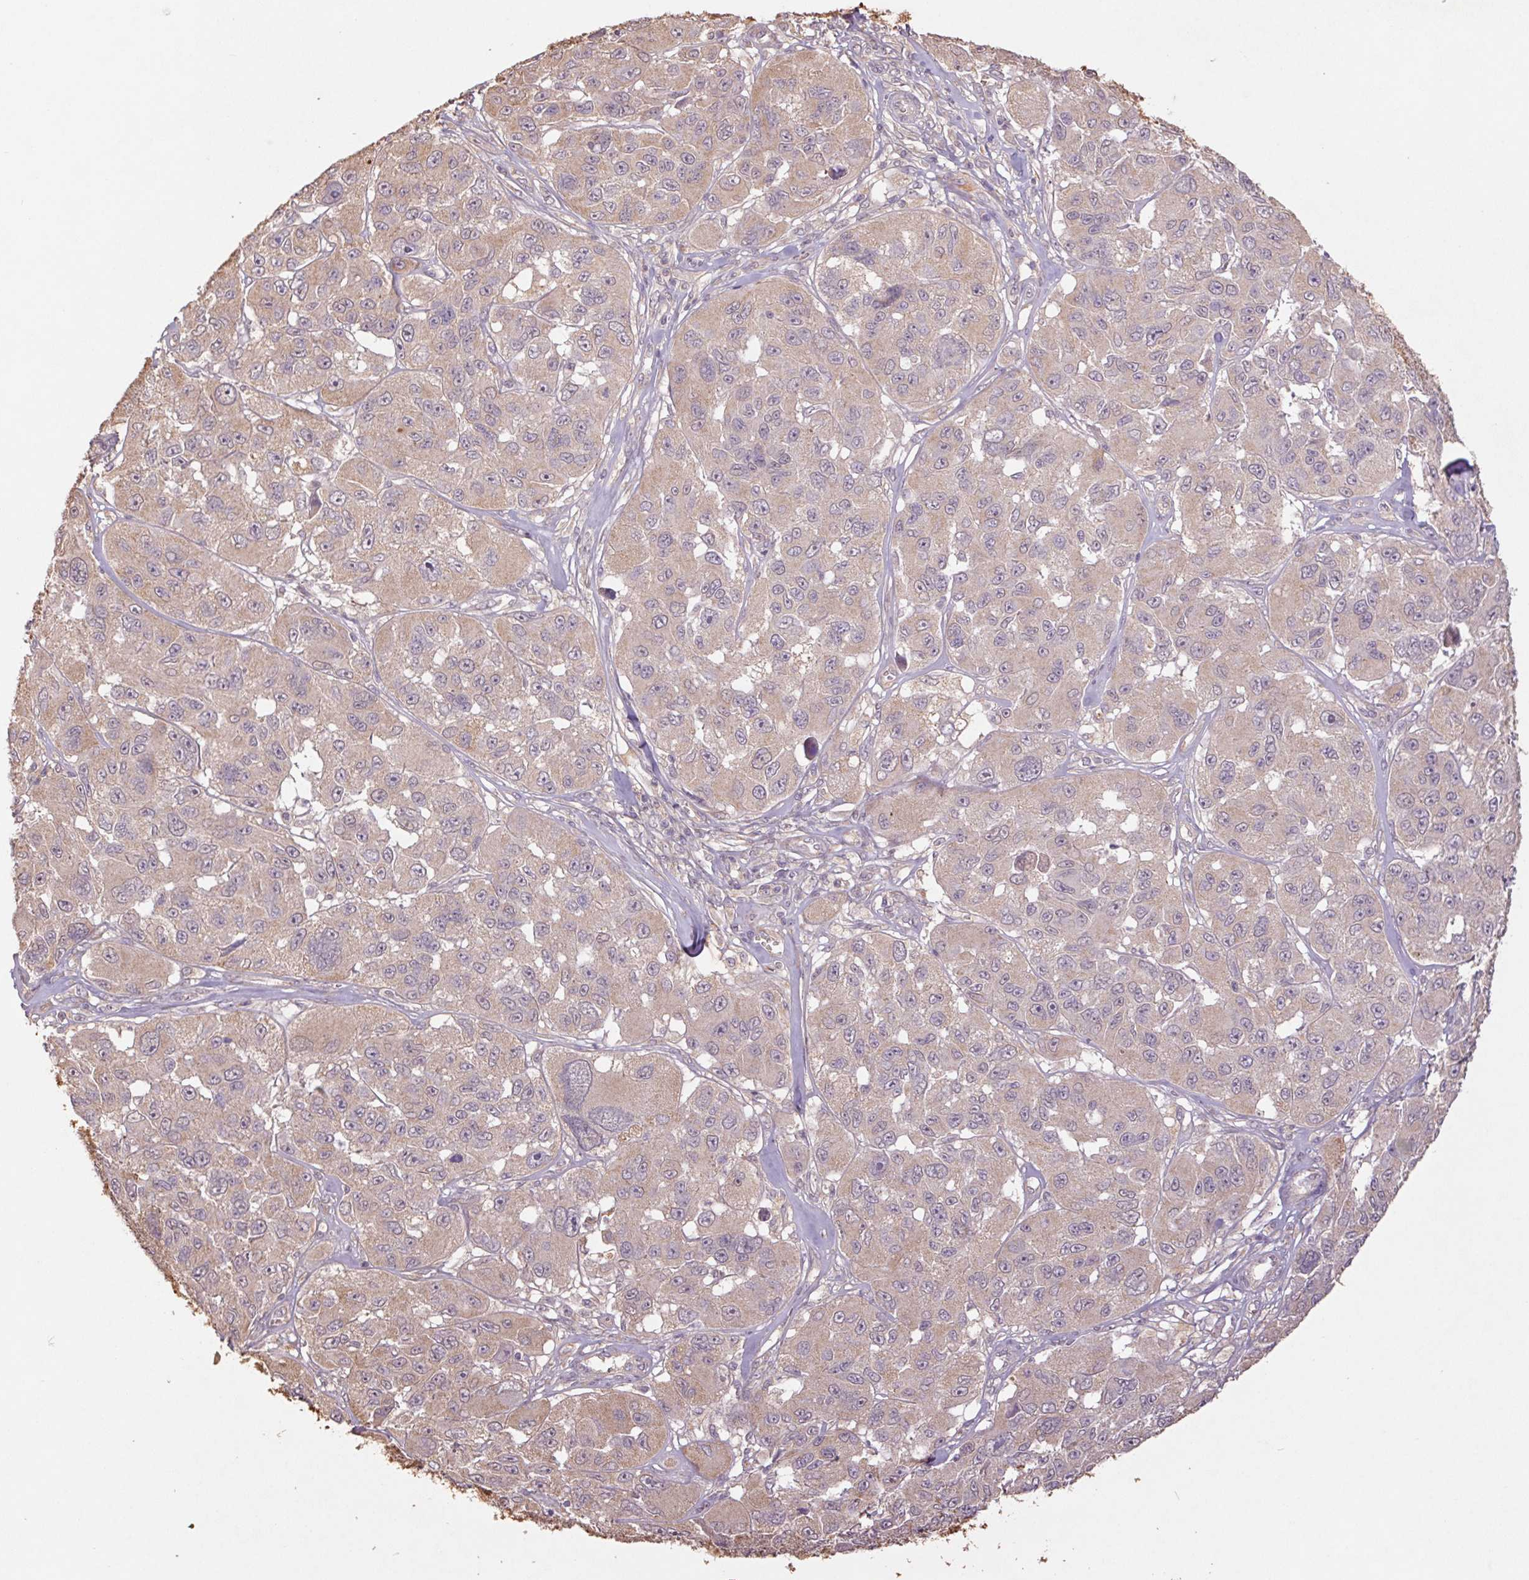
{"staining": {"intensity": "moderate", "quantity": ">75%", "location": "cytoplasmic/membranous"}, "tissue": "melanoma", "cell_type": "Tumor cells", "image_type": "cancer", "snomed": [{"axis": "morphology", "description": "Malignant melanoma, NOS"}, {"axis": "topography", "description": "Skin"}], "caption": "DAB immunohistochemical staining of human melanoma reveals moderate cytoplasmic/membranous protein positivity in about >75% of tumor cells.", "gene": "GRM2", "patient": {"sex": "female", "age": 66}}